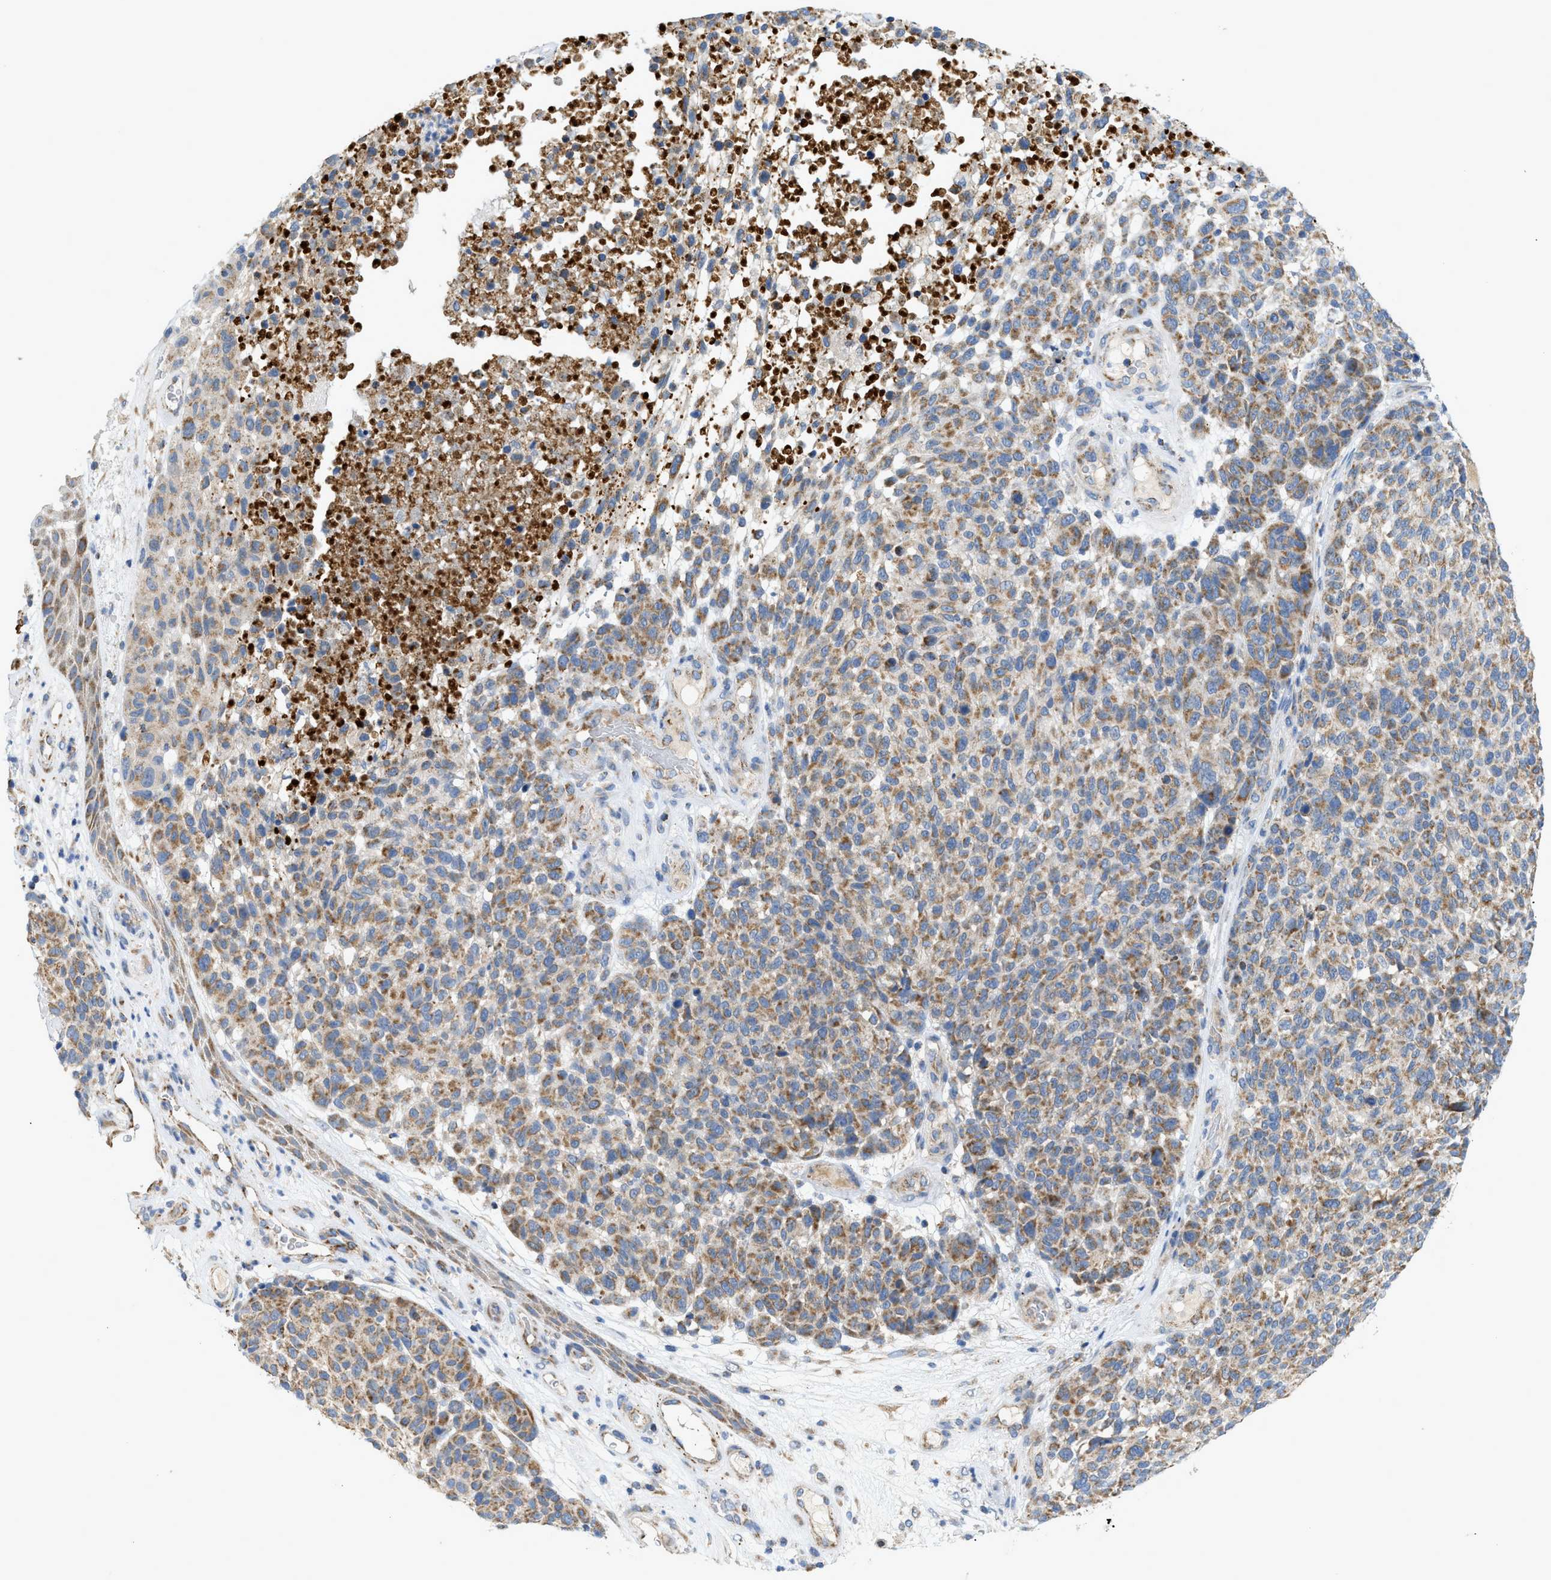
{"staining": {"intensity": "moderate", "quantity": ">75%", "location": "cytoplasmic/membranous"}, "tissue": "melanoma", "cell_type": "Tumor cells", "image_type": "cancer", "snomed": [{"axis": "morphology", "description": "Malignant melanoma, NOS"}, {"axis": "topography", "description": "Skin"}], "caption": "This is a photomicrograph of IHC staining of malignant melanoma, which shows moderate positivity in the cytoplasmic/membranous of tumor cells.", "gene": "GOT2", "patient": {"sex": "male", "age": 59}}